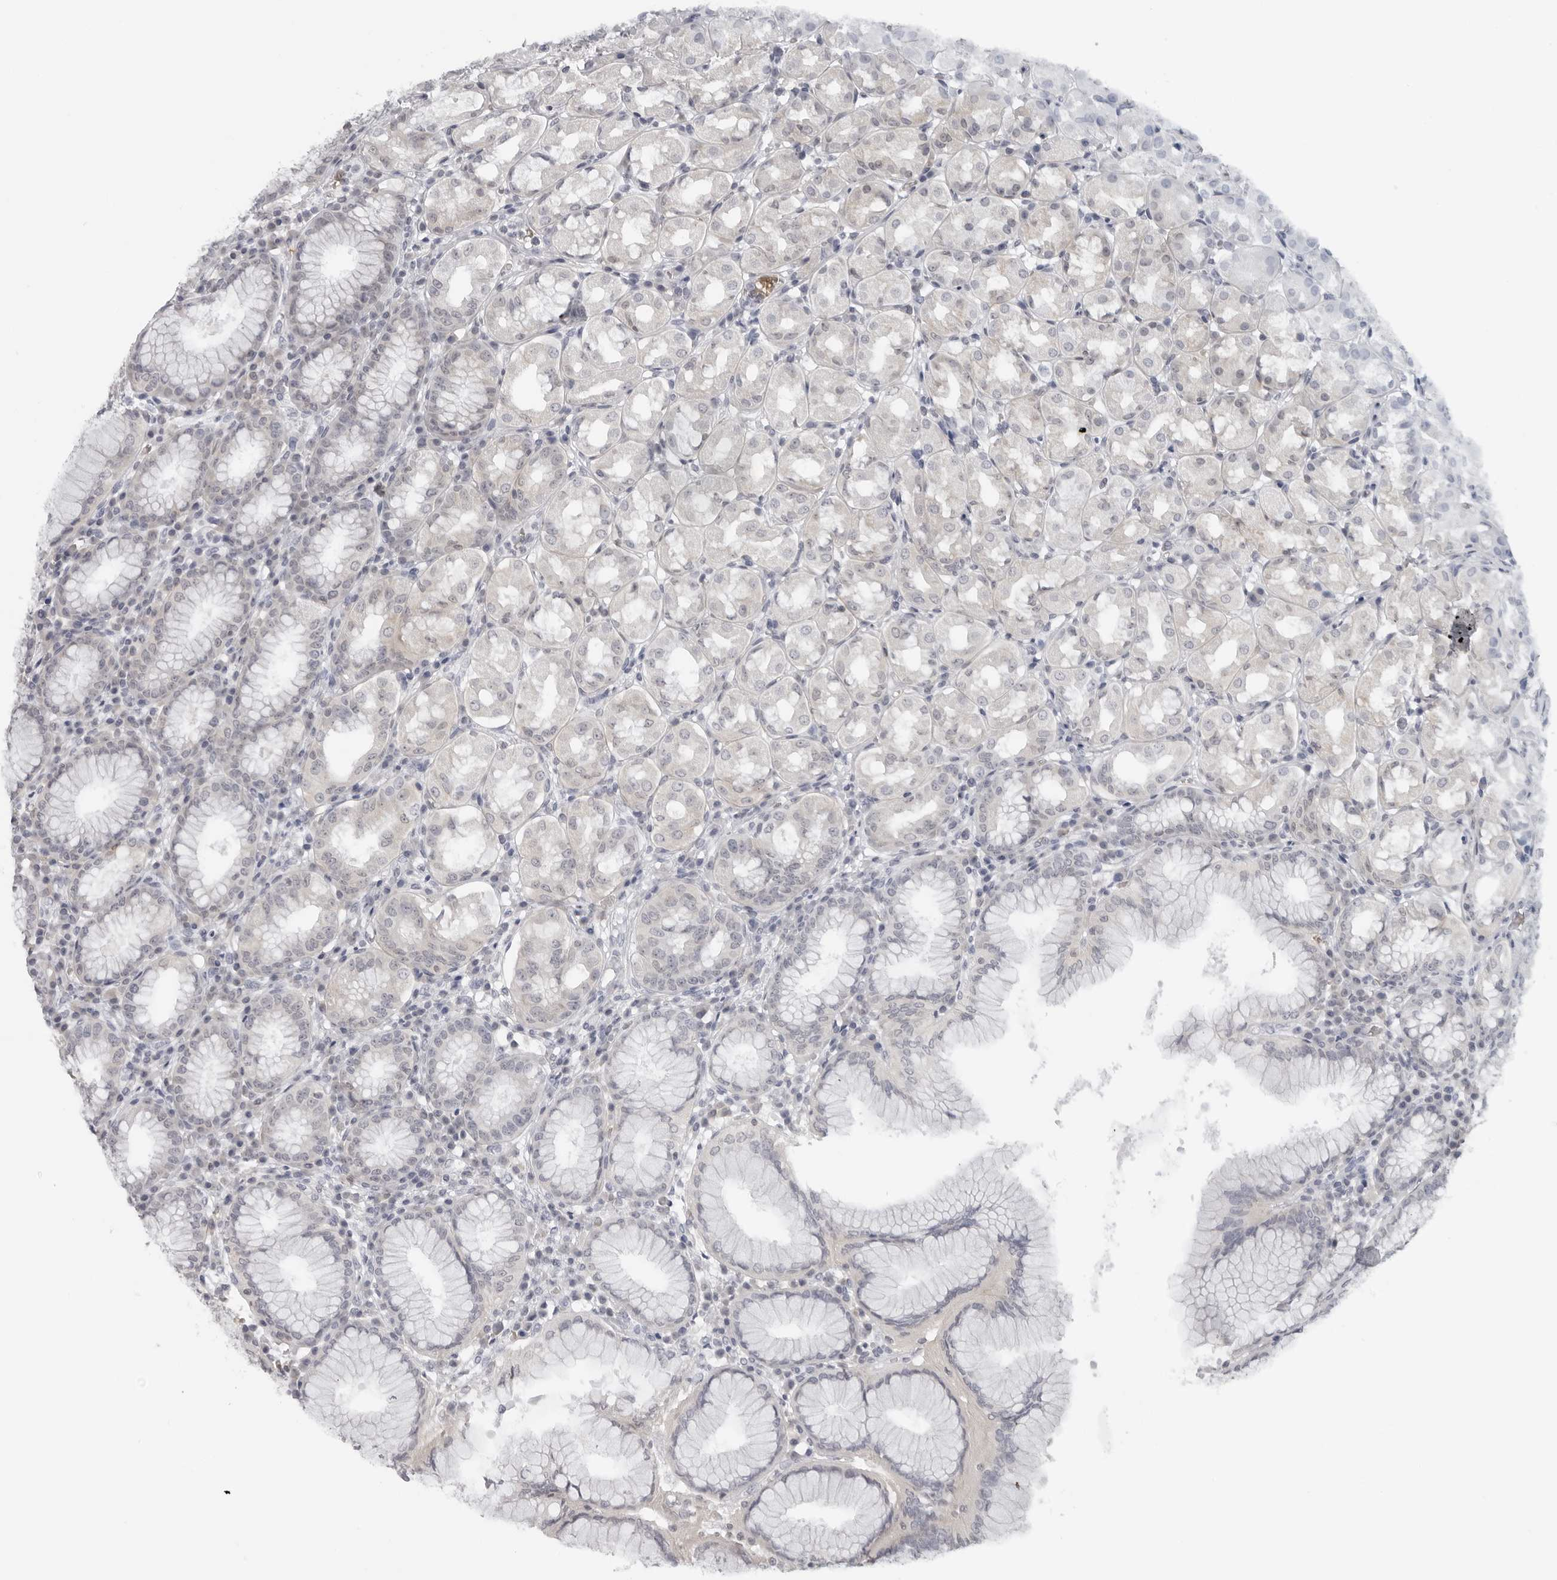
{"staining": {"intensity": "negative", "quantity": "none", "location": "none"}, "tissue": "stomach", "cell_type": "Glandular cells", "image_type": "normal", "snomed": [{"axis": "morphology", "description": "Normal tissue, NOS"}, {"axis": "topography", "description": "Stomach"}, {"axis": "topography", "description": "Stomach, lower"}], "caption": "Benign stomach was stained to show a protein in brown. There is no significant positivity in glandular cells. Brightfield microscopy of immunohistochemistry (IHC) stained with DAB (brown) and hematoxylin (blue), captured at high magnification.", "gene": "EPB41", "patient": {"sex": "female", "age": 56}}